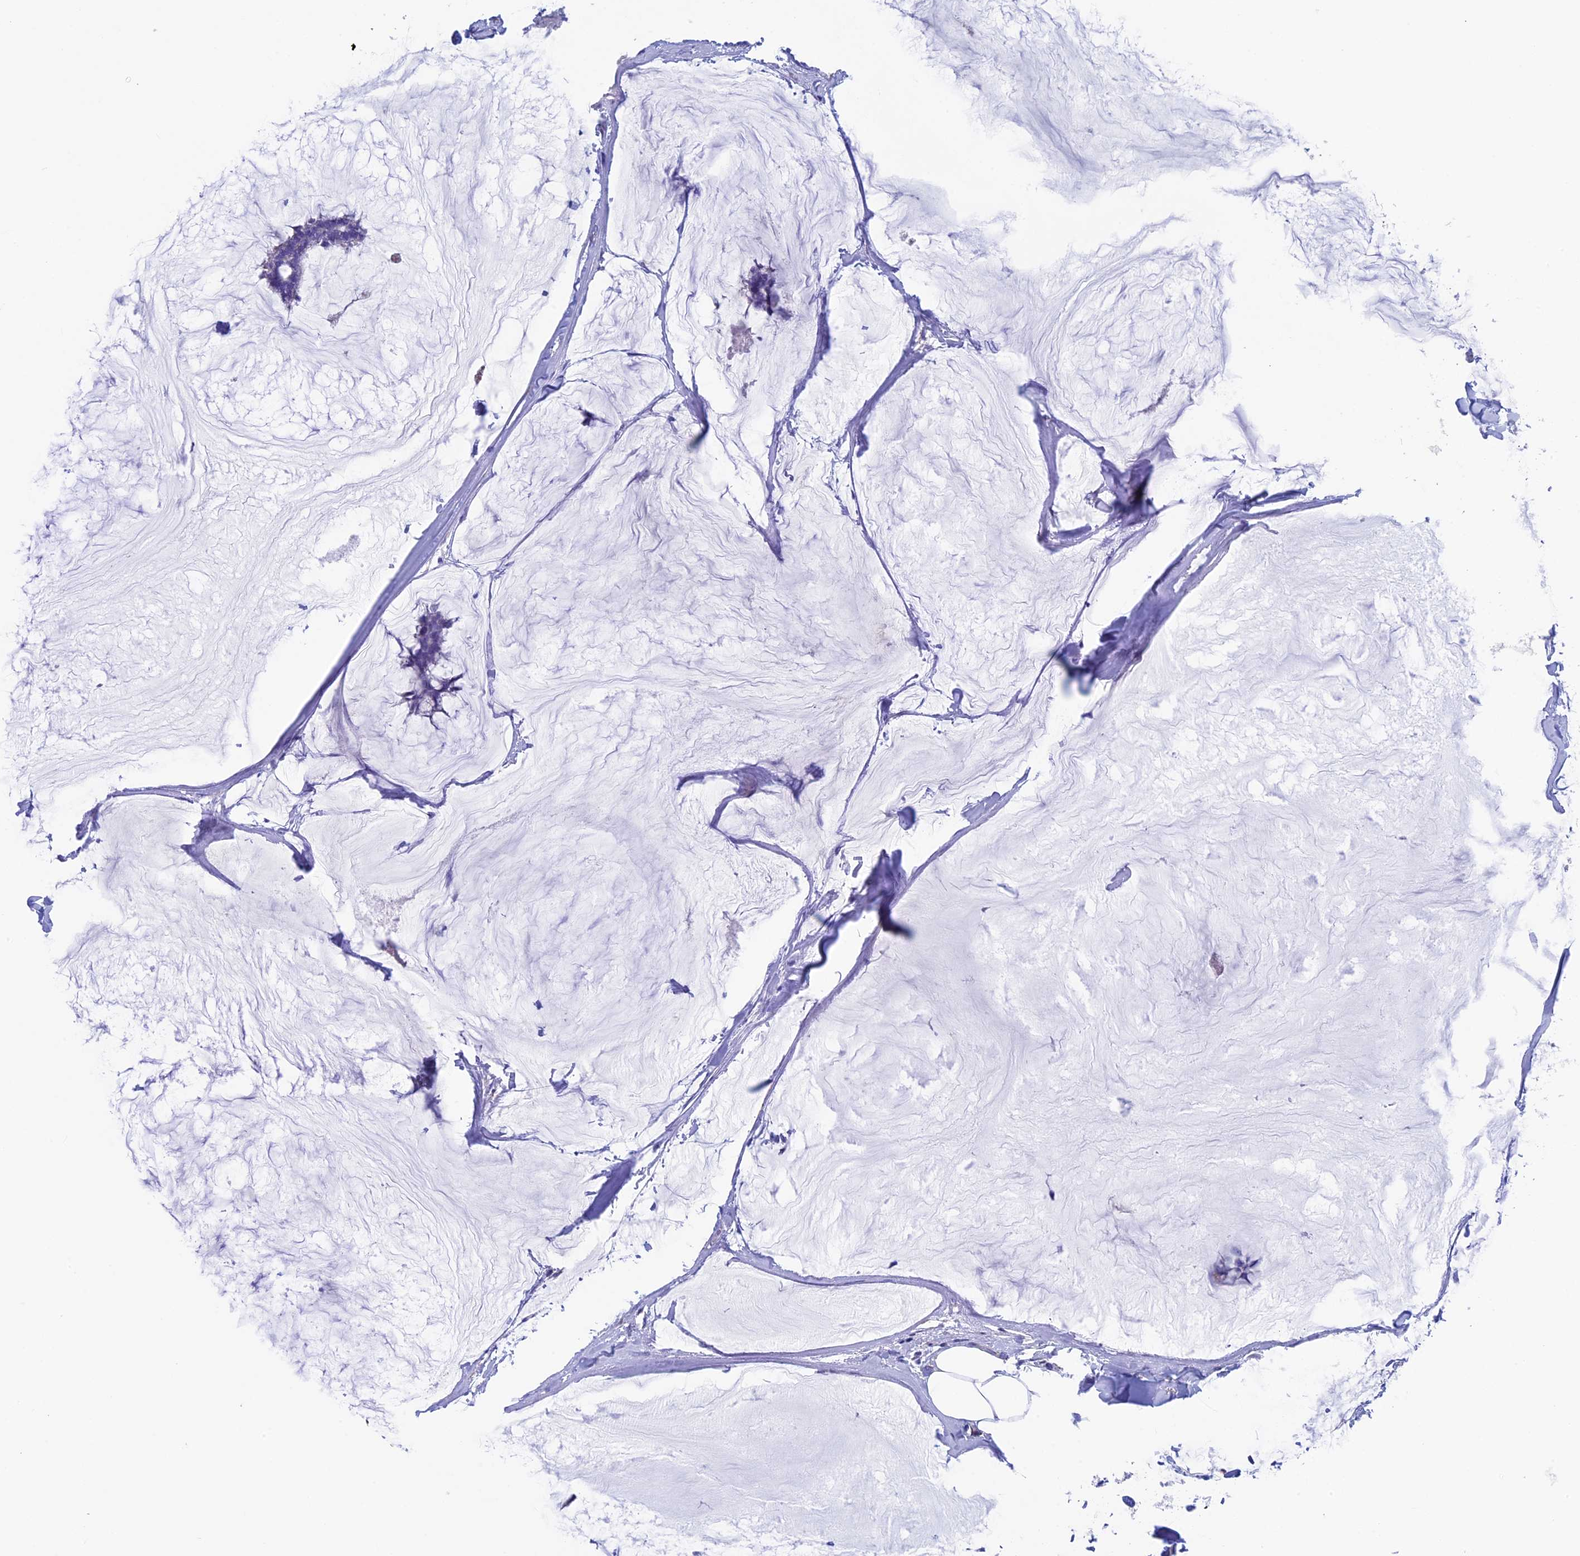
{"staining": {"intensity": "negative", "quantity": "none", "location": "none"}, "tissue": "breast cancer", "cell_type": "Tumor cells", "image_type": "cancer", "snomed": [{"axis": "morphology", "description": "Duct carcinoma"}, {"axis": "topography", "description": "Breast"}], "caption": "The histopathology image shows no significant positivity in tumor cells of breast cancer.", "gene": "SEPTIN1", "patient": {"sex": "female", "age": 93}}